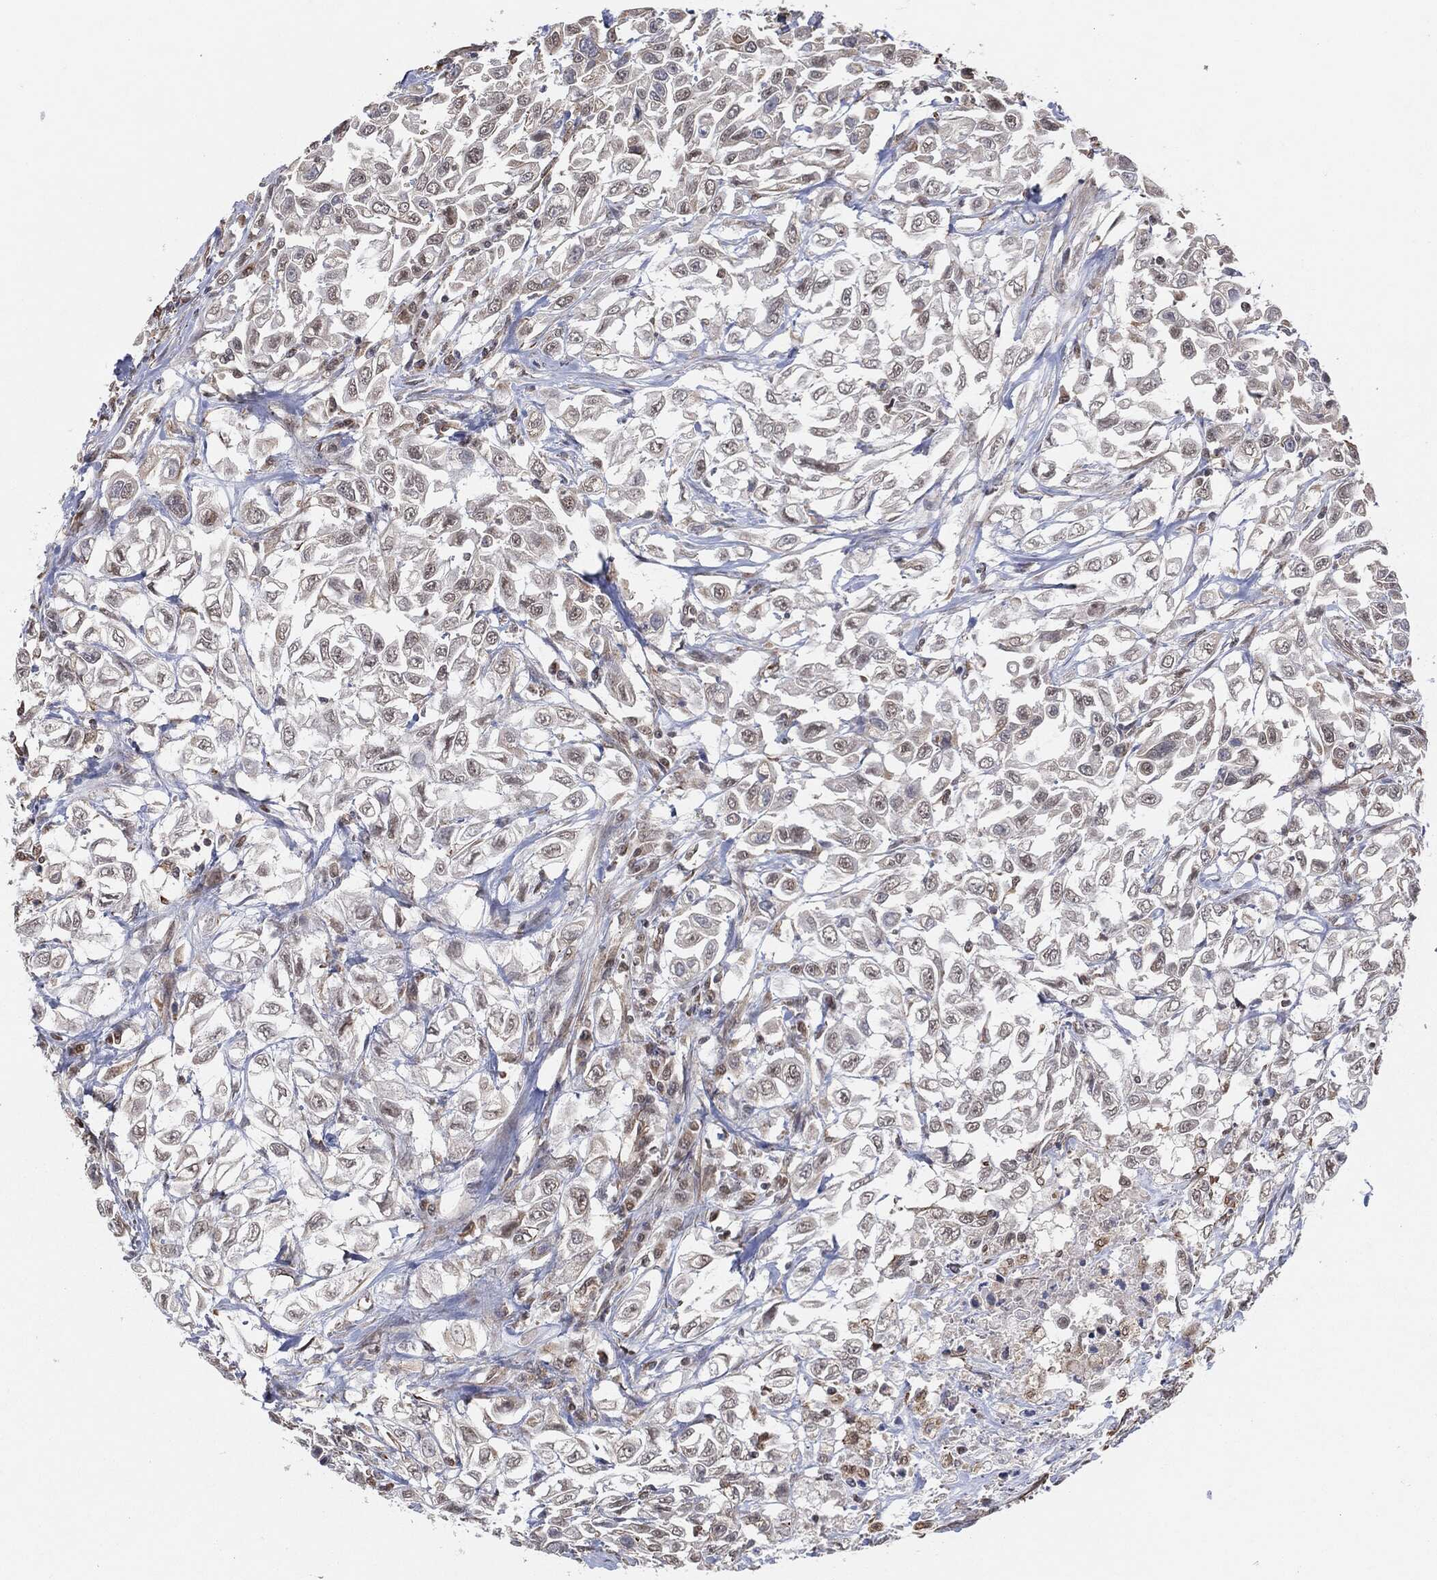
{"staining": {"intensity": "strong", "quantity": "<25%", "location": "cytoplasmic/membranous"}, "tissue": "urothelial cancer", "cell_type": "Tumor cells", "image_type": "cancer", "snomed": [{"axis": "morphology", "description": "Urothelial carcinoma, High grade"}, {"axis": "topography", "description": "Urinary bladder"}], "caption": "Immunohistochemistry (IHC) (DAB) staining of human urothelial carcinoma (high-grade) displays strong cytoplasmic/membranous protein staining in about <25% of tumor cells.", "gene": "TP53RK", "patient": {"sex": "female", "age": 56}}